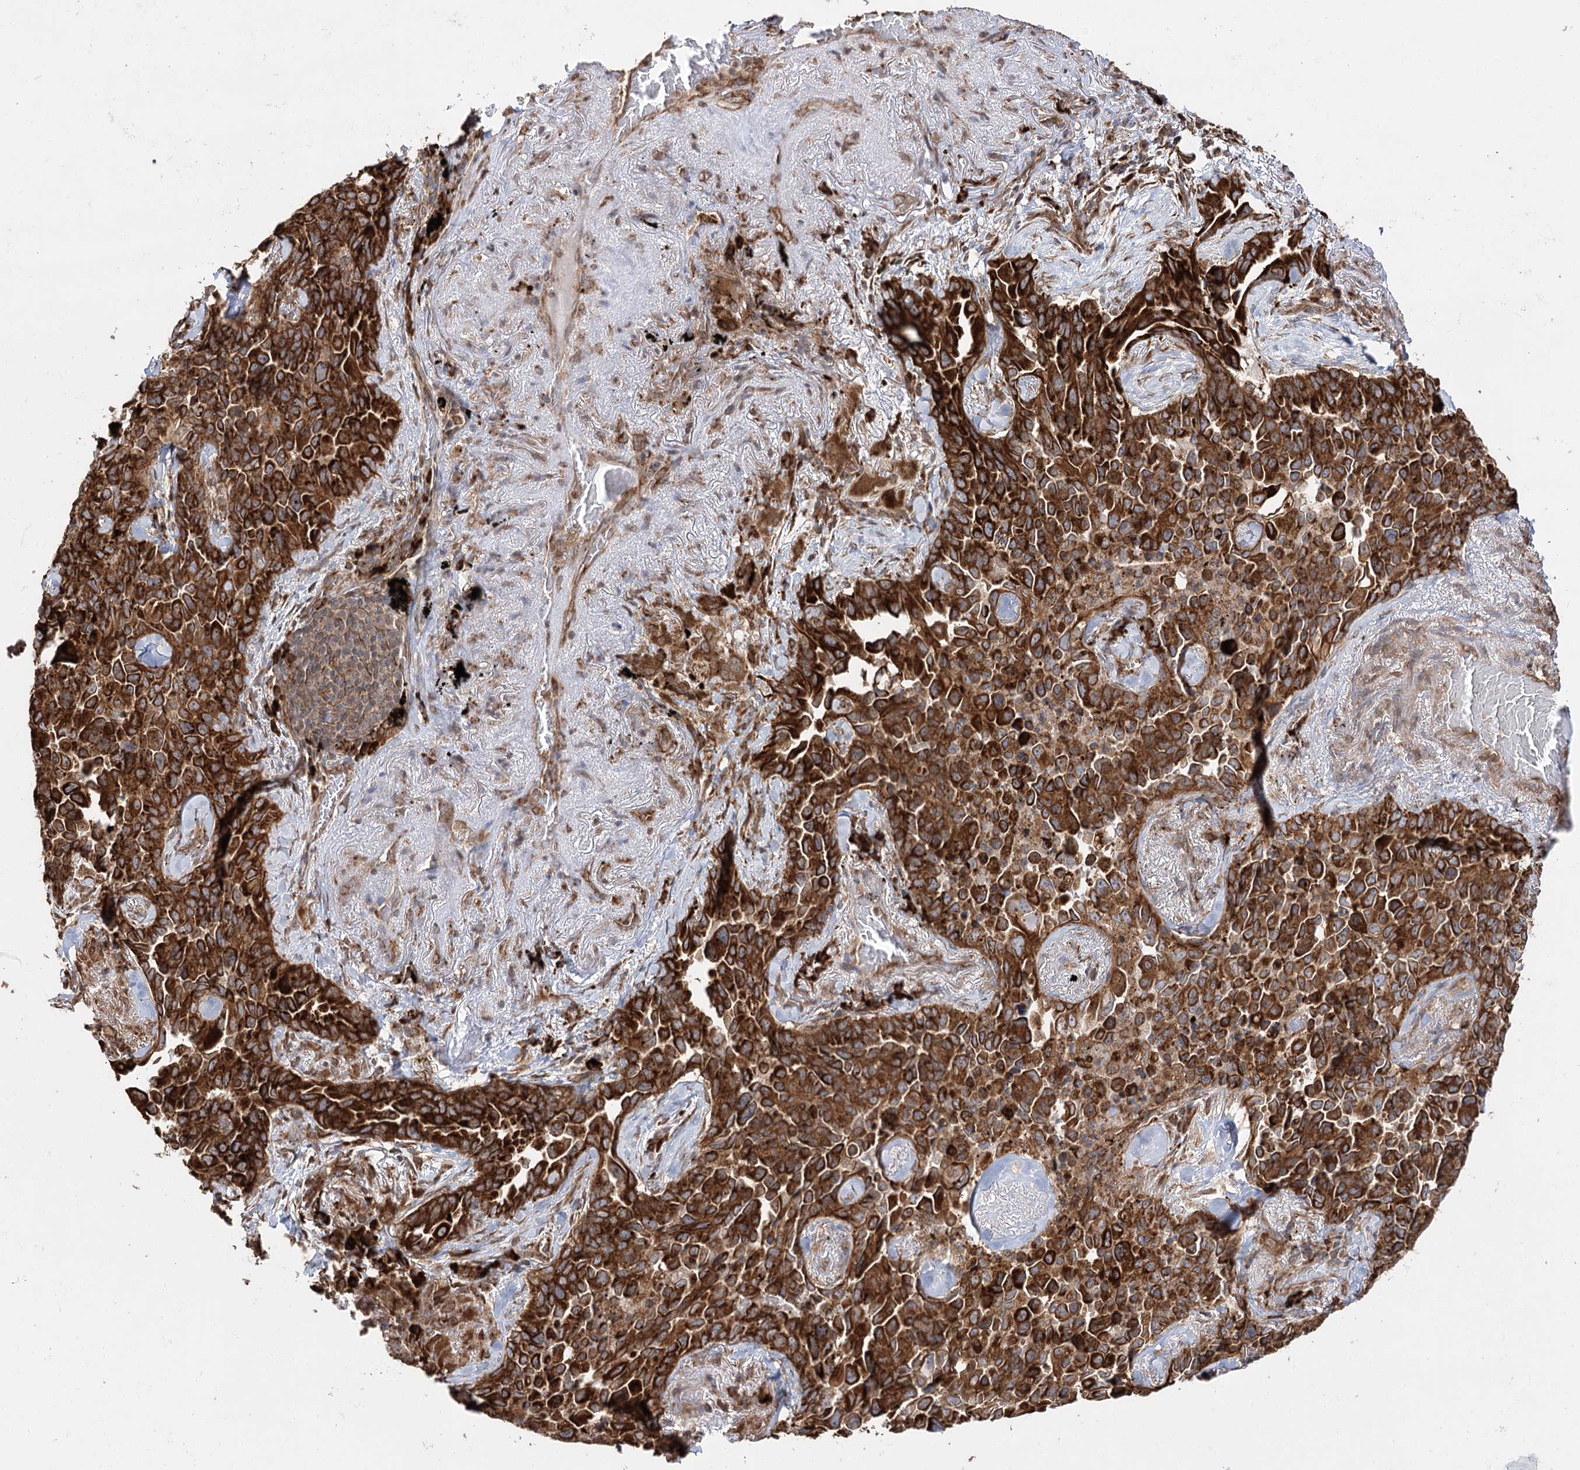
{"staining": {"intensity": "strong", "quantity": ">75%", "location": "cytoplasmic/membranous"}, "tissue": "lung cancer", "cell_type": "Tumor cells", "image_type": "cancer", "snomed": [{"axis": "morphology", "description": "Adenocarcinoma, NOS"}, {"axis": "topography", "description": "Lung"}], "caption": "About >75% of tumor cells in human lung adenocarcinoma demonstrate strong cytoplasmic/membranous protein positivity as visualized by brown immunohistochemical staining.", "gene": "DNAJB14", "patient": {"sex": "female", "age": 67}}